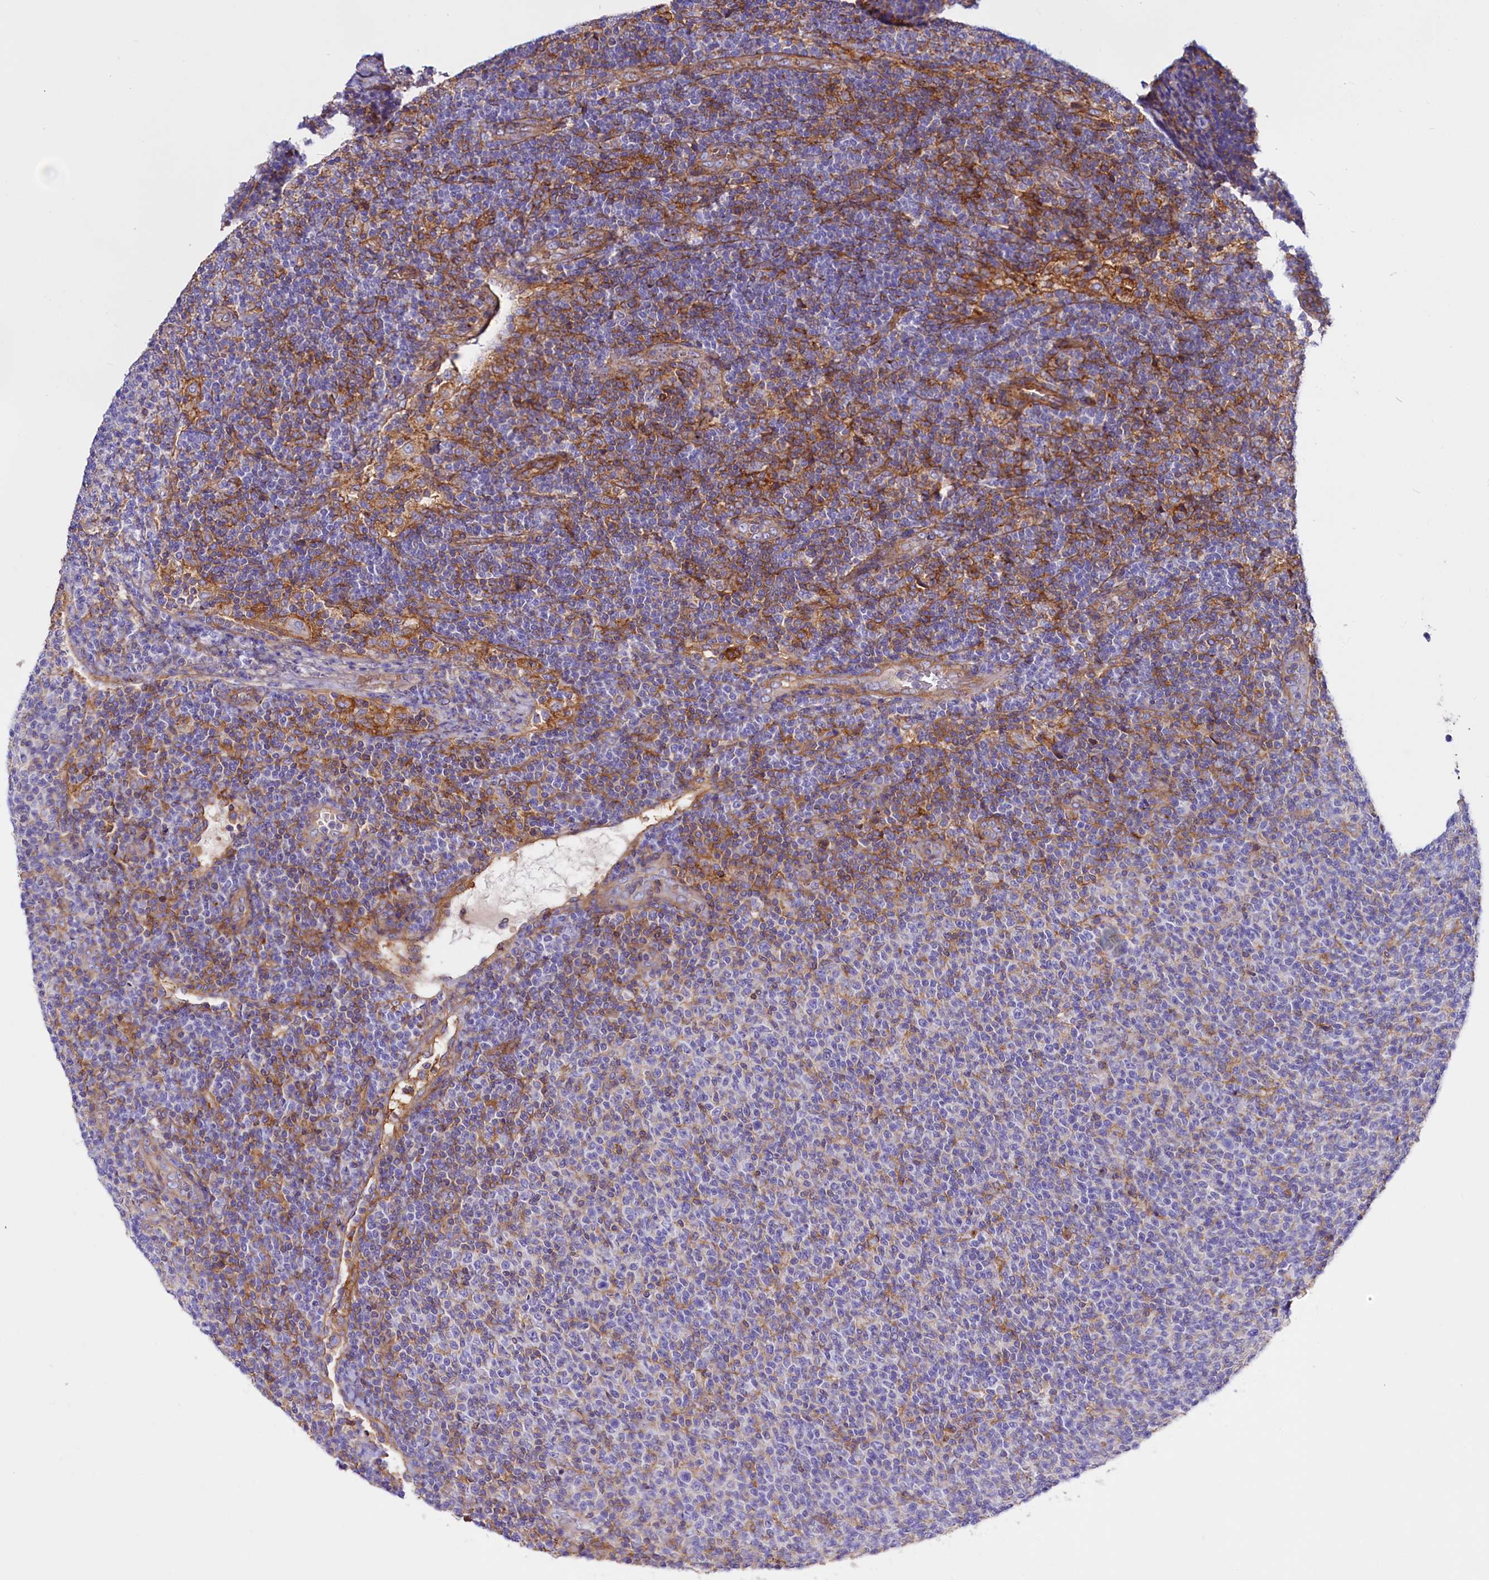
{"staining": {"intensity": "negative", "quantity": "none", "location": "none"}, "tissue": "lymphoma", "cell_type": "Tumor cells", "image_type": "cancer", "snomed": [{"axis": "morphology", "description": "Malignant lymphoma, non-Hodgkin's type, Low grade"}, {"axis": "topography", "description": "Lymph node"}], "caption": "This is an immunohistochemistry histopathology image of human malignant lymphoma, non-Hodgkin's type (low-grade). There is no expression in tumor cells.", "gene": "ANO6", "patient": {"sex": "male", "age": 66}}